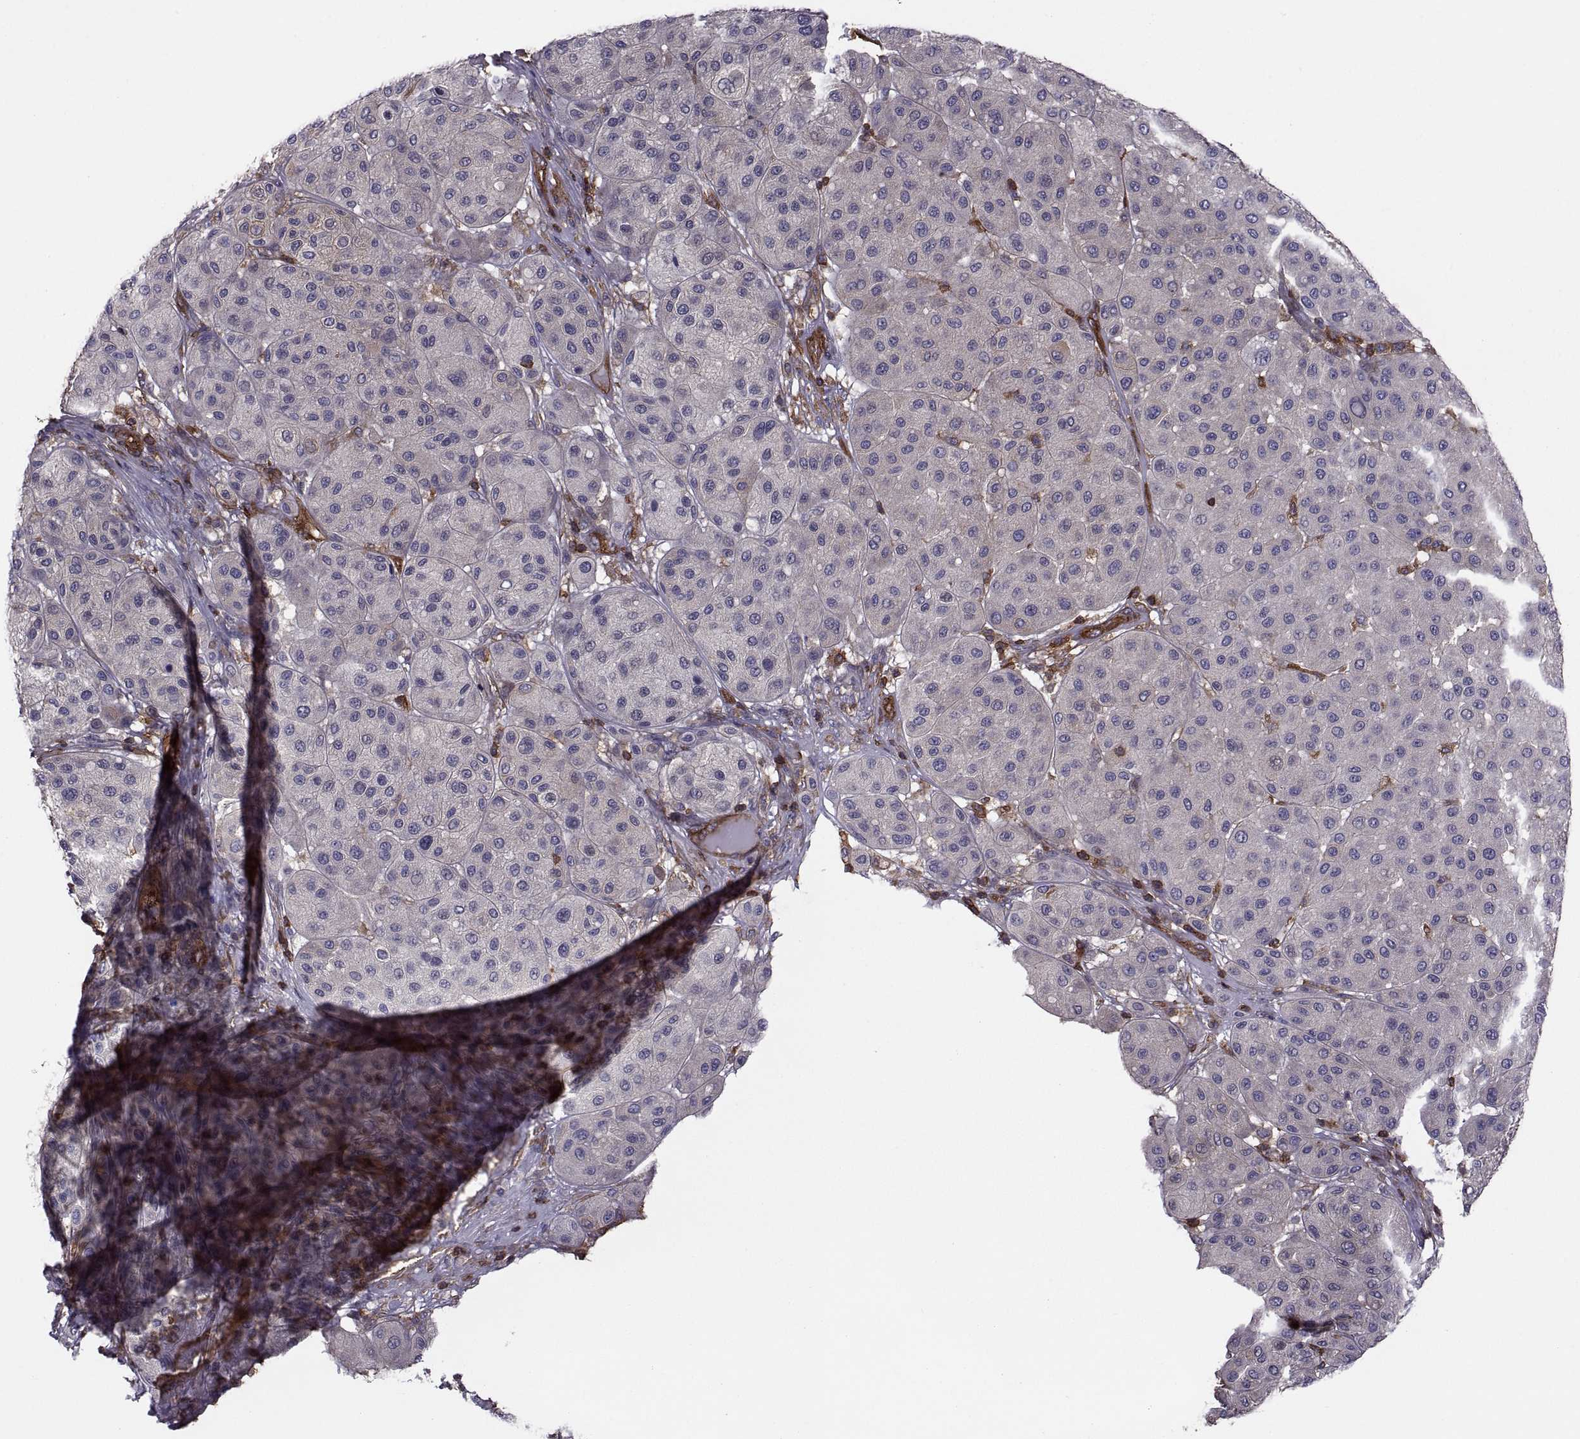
{"staining": {"intensity": "negative", "quantity": "none", "location": "none"}, "tissue": "melanoma", "cell_type": "Tumor cells", "image_type": "cancer", "snomed": [{"axis": "morphology", "description": "Malignant melanoma, Metastatic site"}, {"axis": "topography", "description": "Smooth muscle"}], "caption": "DAB (3,3'-diaminobenzidine) immunohistochemical staining of melanoma exhibits no significant expression in tumor cells.", "gene": "MYH9", "patient": {"sex": "male", "age": 41}}